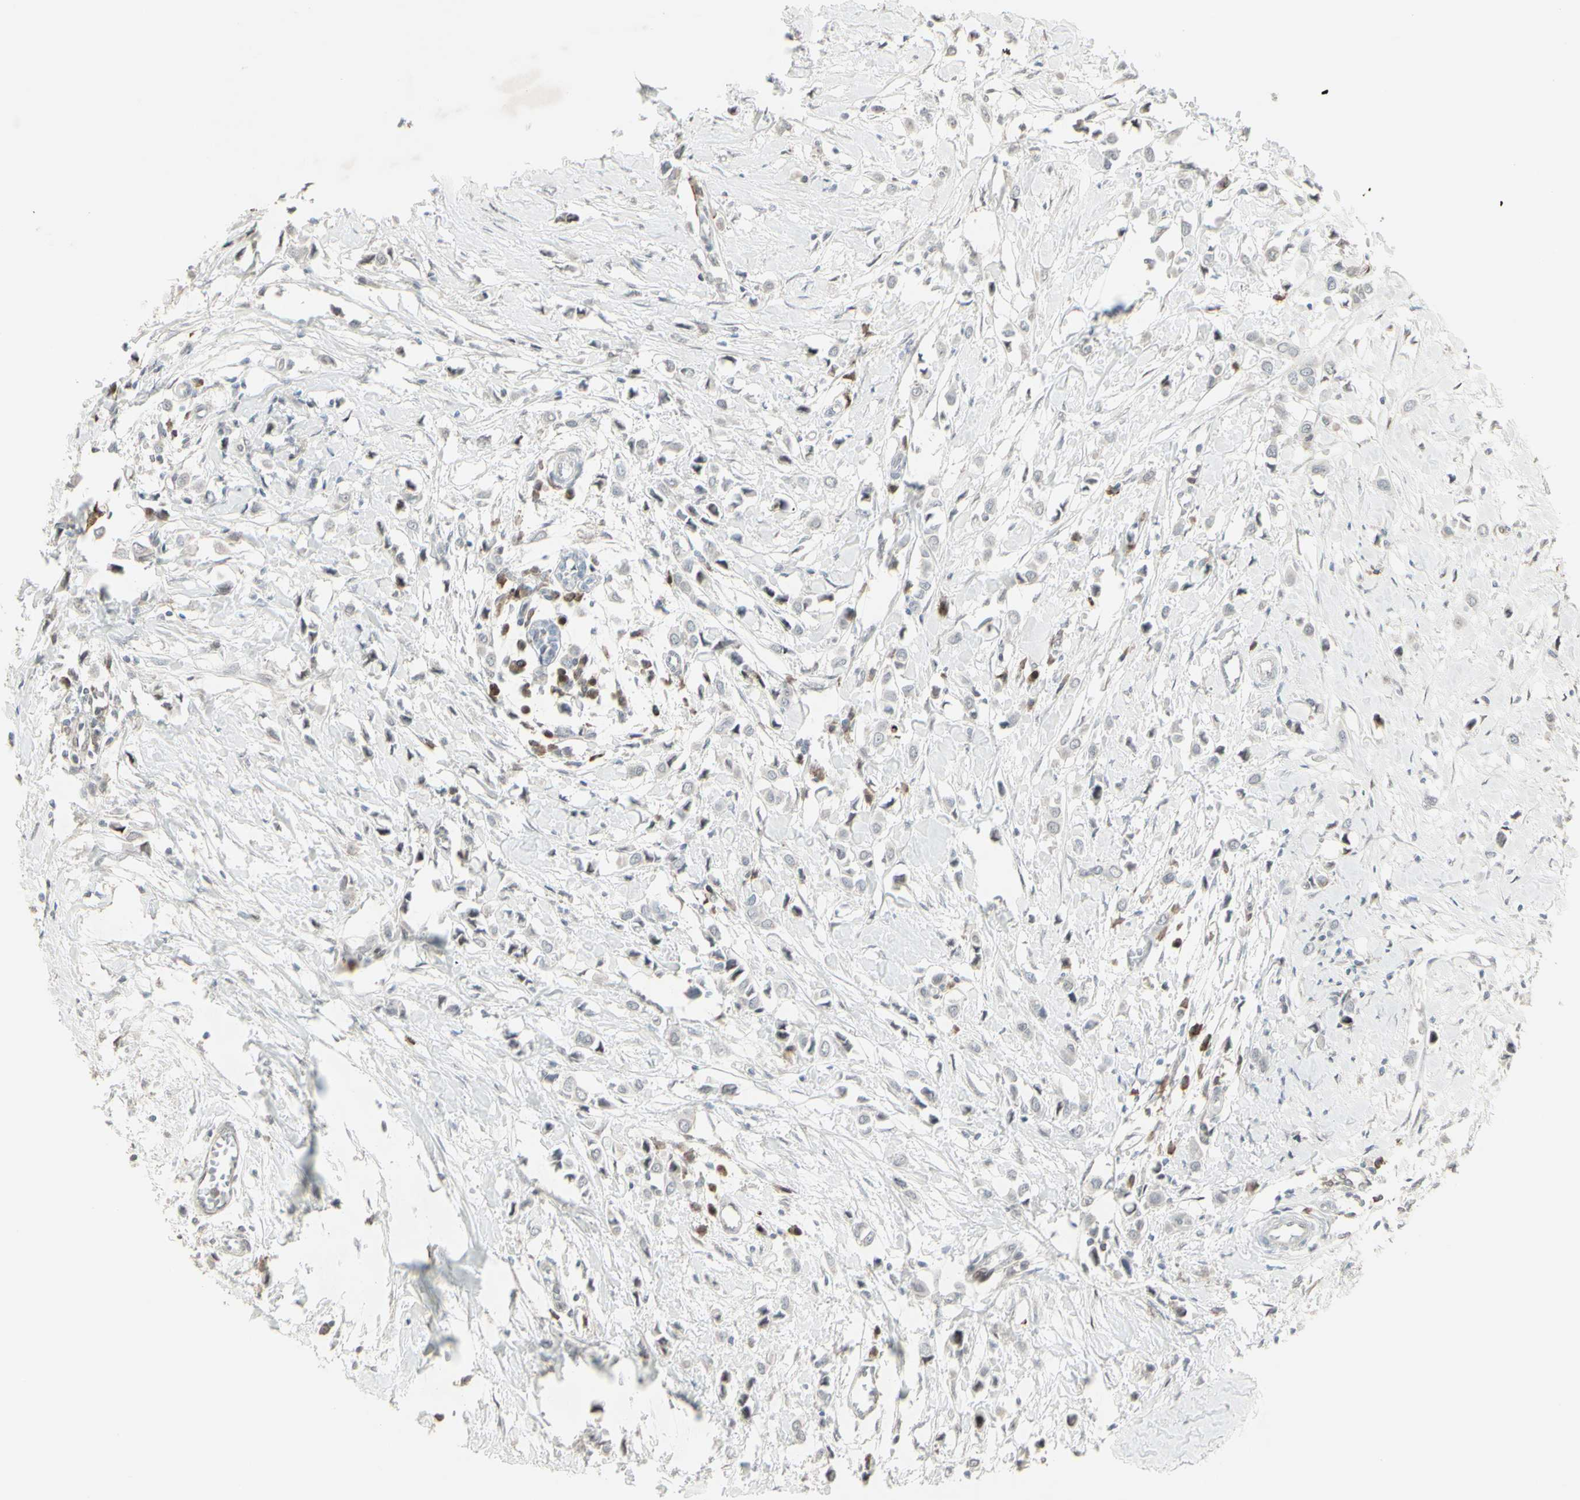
{"staining": {"intensity": "negative", "quantity": "none", "location": "none"}, "tissue": "breast cancer", "cell_type": "Tumor cells", "image_type": "cancer", "snomed": [{"axis": "morphology", "description": "Lobular carcinoma"}, {"axis": "topography", "description": "Breast"}], "caption": "DAB (3,3'-diaminobenzidine) immunohistochemical staining of human breast cancer reveals no significant expression in tumor cells. Brightfield microscopy of IHC stained with DAB (brown) and hematoxylin (blue), captured at high magnification.", "gene": "CD33", "patient": {"sex": "female", "age": 51}}